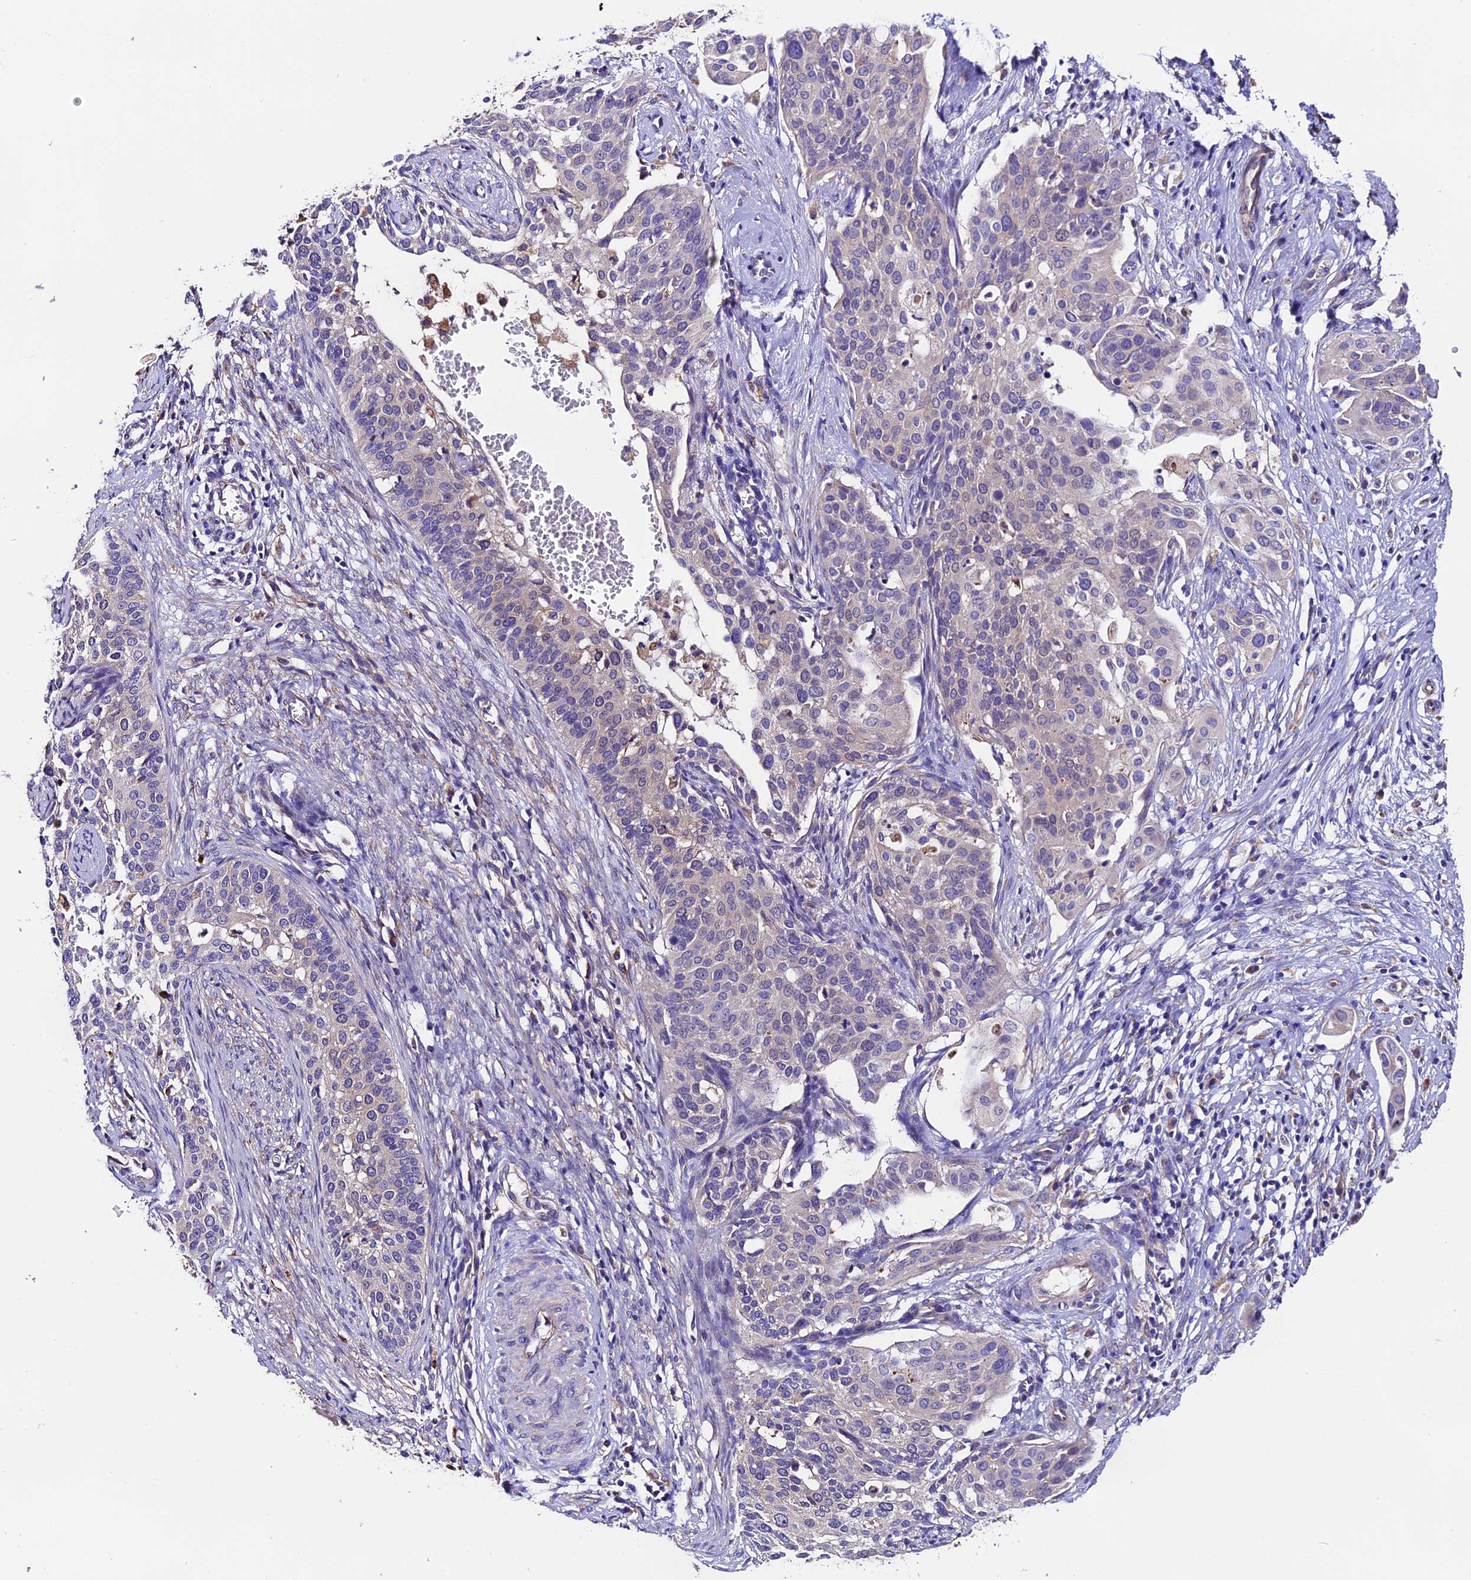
{"staining": {"intensity": "weak", "quantity": "<25%", "location": "cytoplasmic/membranous"}, "tissue": "cervical cancer", "cell_type": "Tumor cells", "image_type": "cancer", "snomed": [{"axis": "morphology", "description": "Squamous cell carcinoma, NOS"}, {"axis": "topography", "description": "Cervix"}], "caption": "DAB (3,3'-diaminobenzidine) immunohistochemical staining of cervical cancer (squamous cell carcinoma) reveals no significant expression in tumor cells.", "gene": "CLN5", "patient": {"sex": "female", "age": 44}}